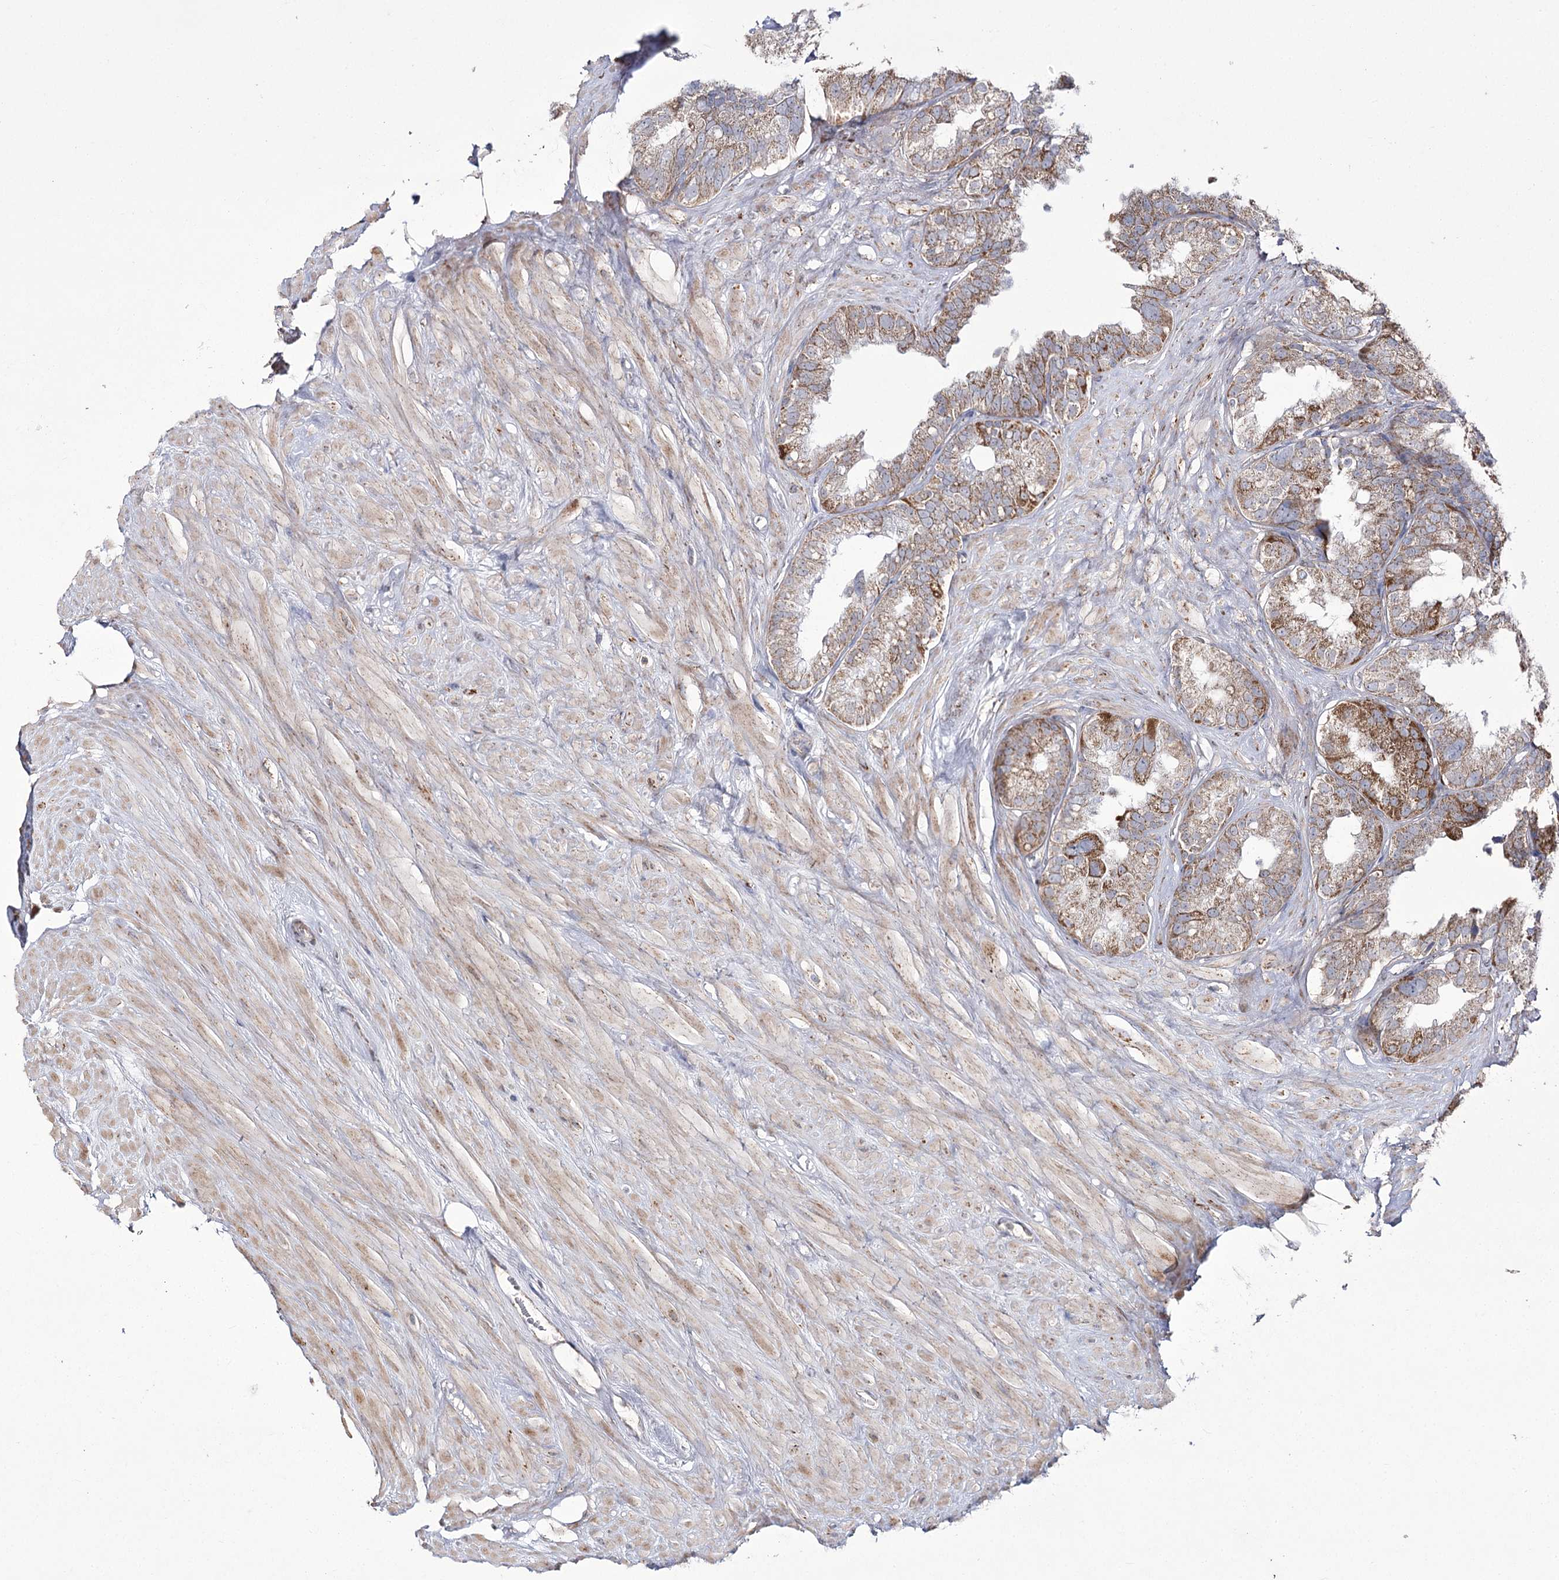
{"staining": {"intensity": "moderate", "quantity": ">75%", "location": "cytoplasmic/membranous"}, "tissue": "seminal vesicle", "cell_type": "Glandular cells", "image_type": "normal", "snomed": [{"axis": "morphology", "description": "Normal tissue, NOS"}, {"axis": "topography", "description": "Seminal veicle"}], "caption": "A high-resolution micrograph shows immunohistochemistry staining of normal seminal vesicle, which exhibits moderate cytoplasmic/membranous positivity in about >75% of glandular cells.", "gene": "NADK2", "patient": {"sex": "male", "age": 80}}